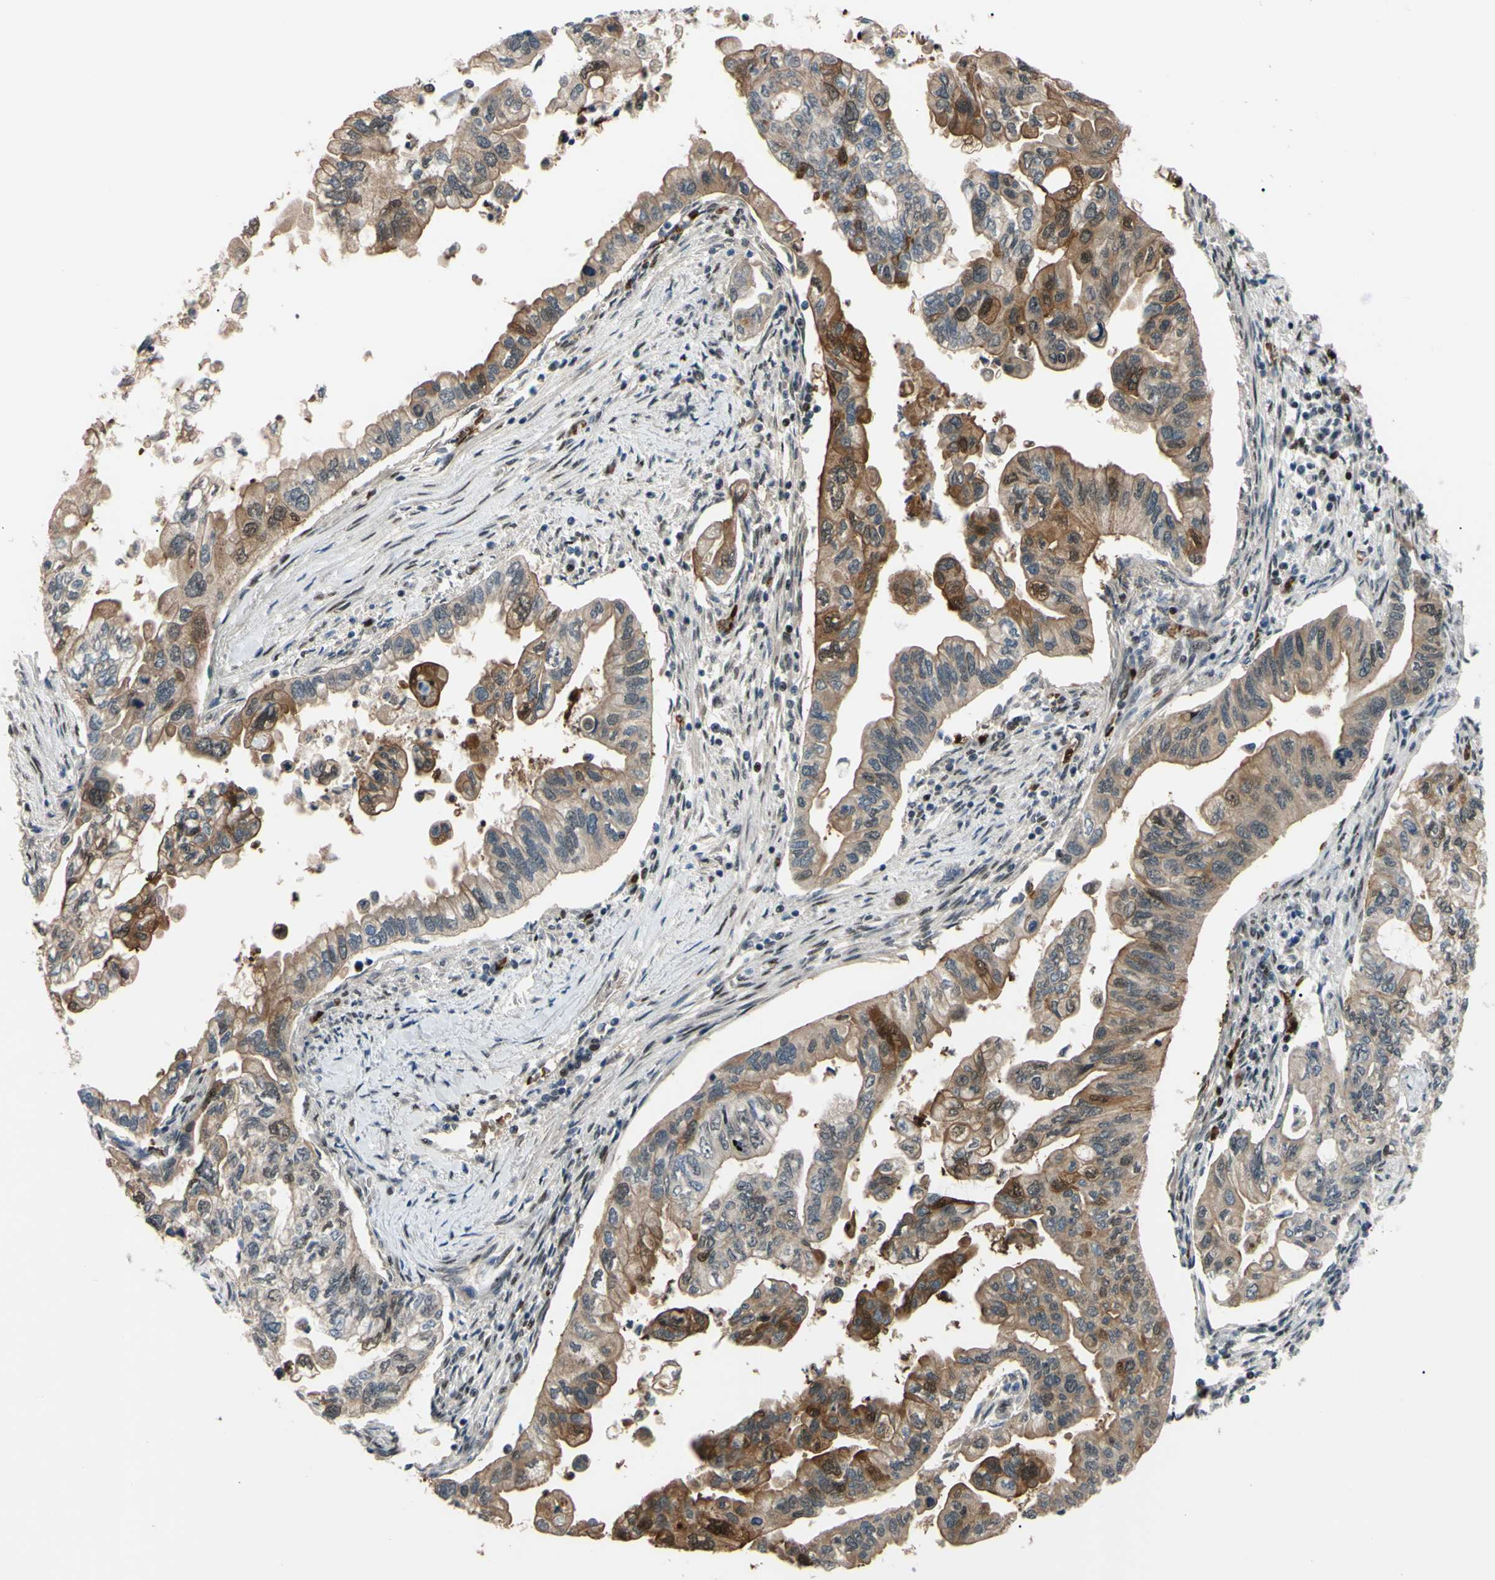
{"staining": {"intensity": "moderate", "quantity": "25%-75%", "location": "cytoplasmic/membranous,nuclear"}, "tissue": "pancreatic cancer", "cell_type": "Tumor cells", "image_type": "cancer", "snomed": [{"axis": "morphology", "description": "Normal tissue, NOS"}, {"axis": "topography", "description": "Pancreas"}], "caption": "Tumor cells reveal medium levels of moderate cytoplasmic/membranous and nuclear expression in about 25%-75% of cells in human pancreatic cancer.", "gene": "THAP12", "patient": {"sex": "male", "age": 42}}